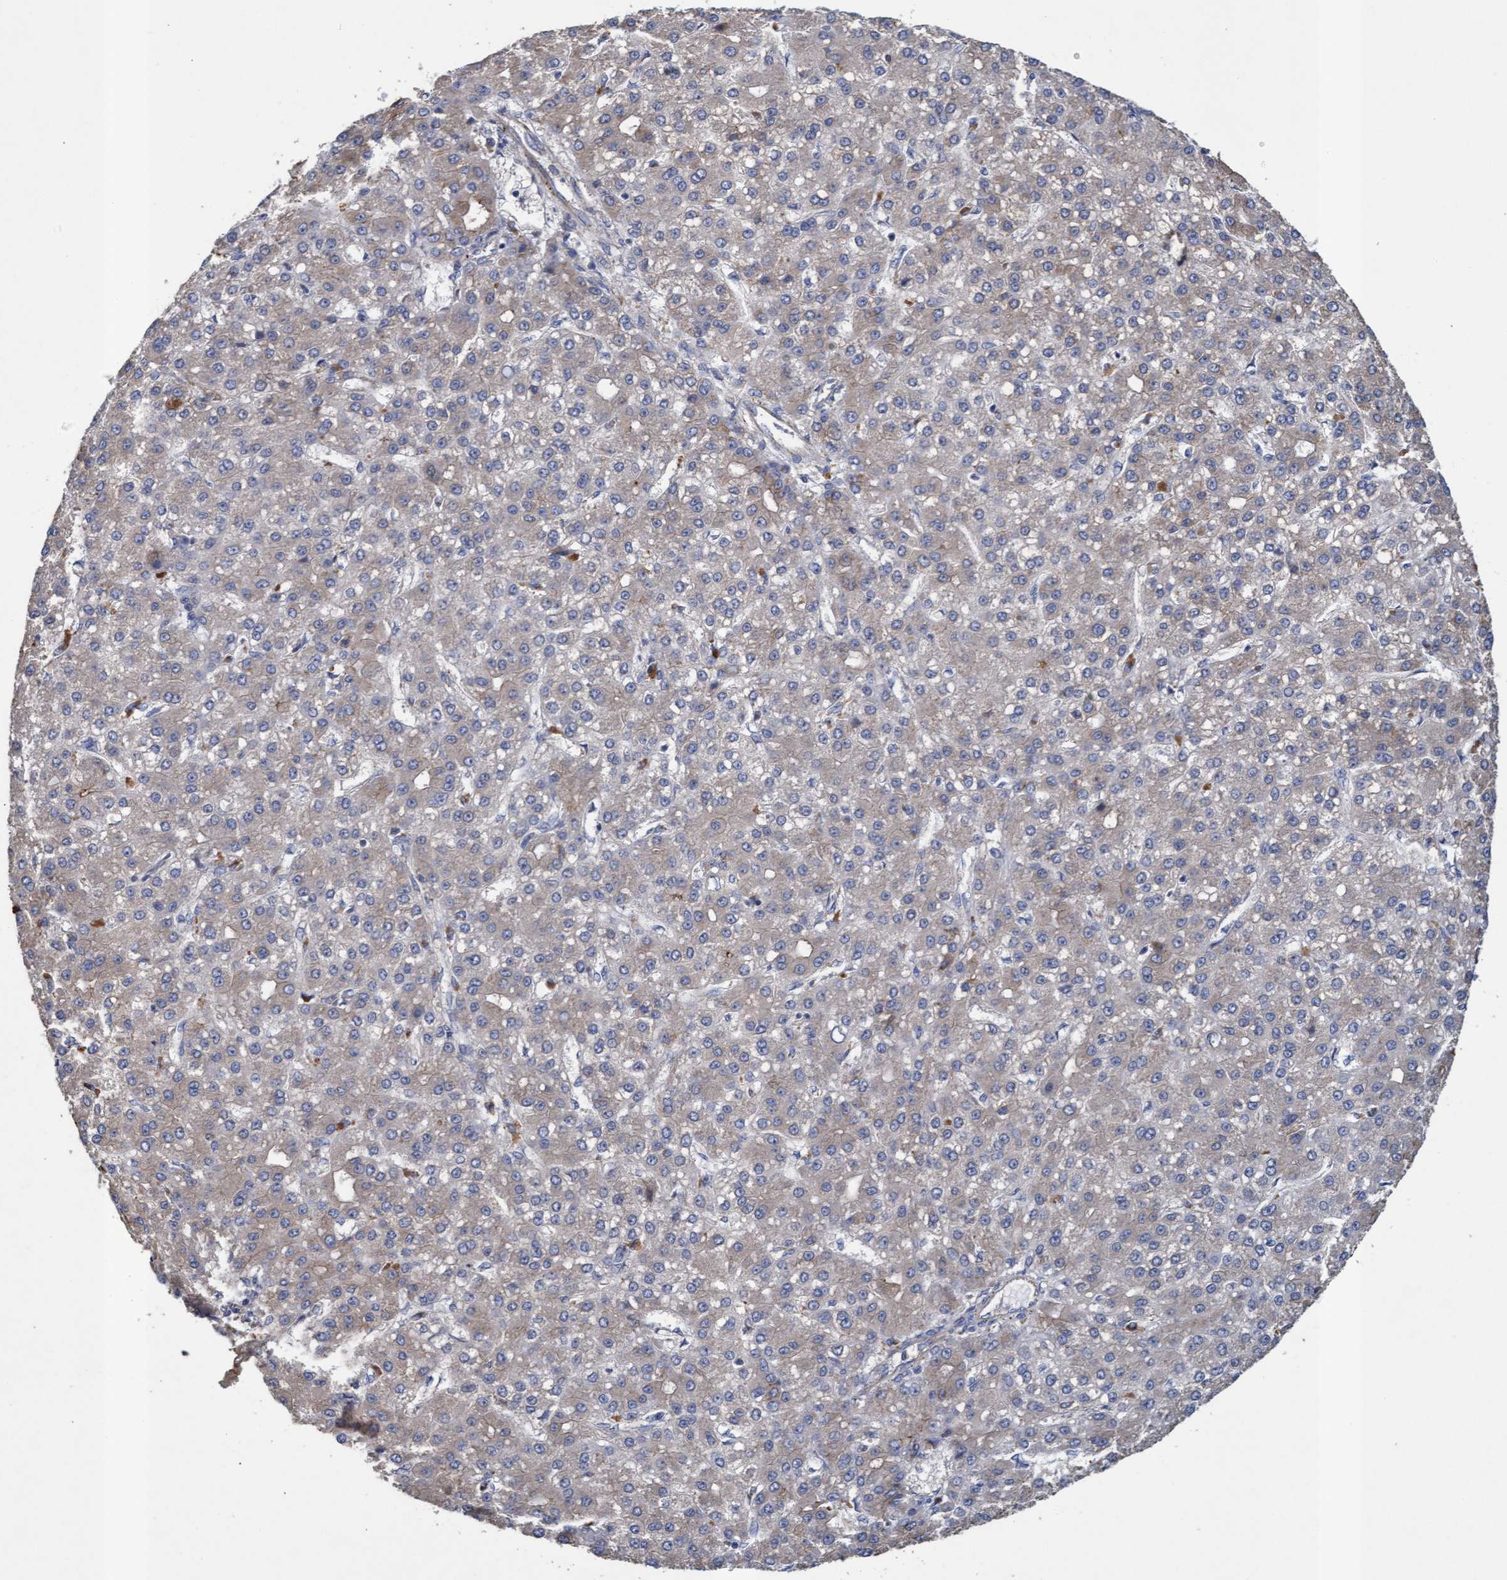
{"staining": {"intensity": "weak", "quantity": "<25%", "location": "cytoplasmic/membranous"}, "tissue": "liver cancer", "cell_type": "Tumor cells", "image_type": "cancer", "snomed": [{"axis": "morphology", "description": "Carcinoma, Hepatocellular, NOS"}, {"axis": "topography", "description": "Liver"}], "caption": "IHC micrograph of neoplastic tissue: human liver cancer (hepatocellular carcinoma) stained with DAB (3,3'-diaminobenzidine) displays no significant protein positivity in tumor cells.", "gene": "MRPL38", "patient": {"sex": "male", "age": 67}}